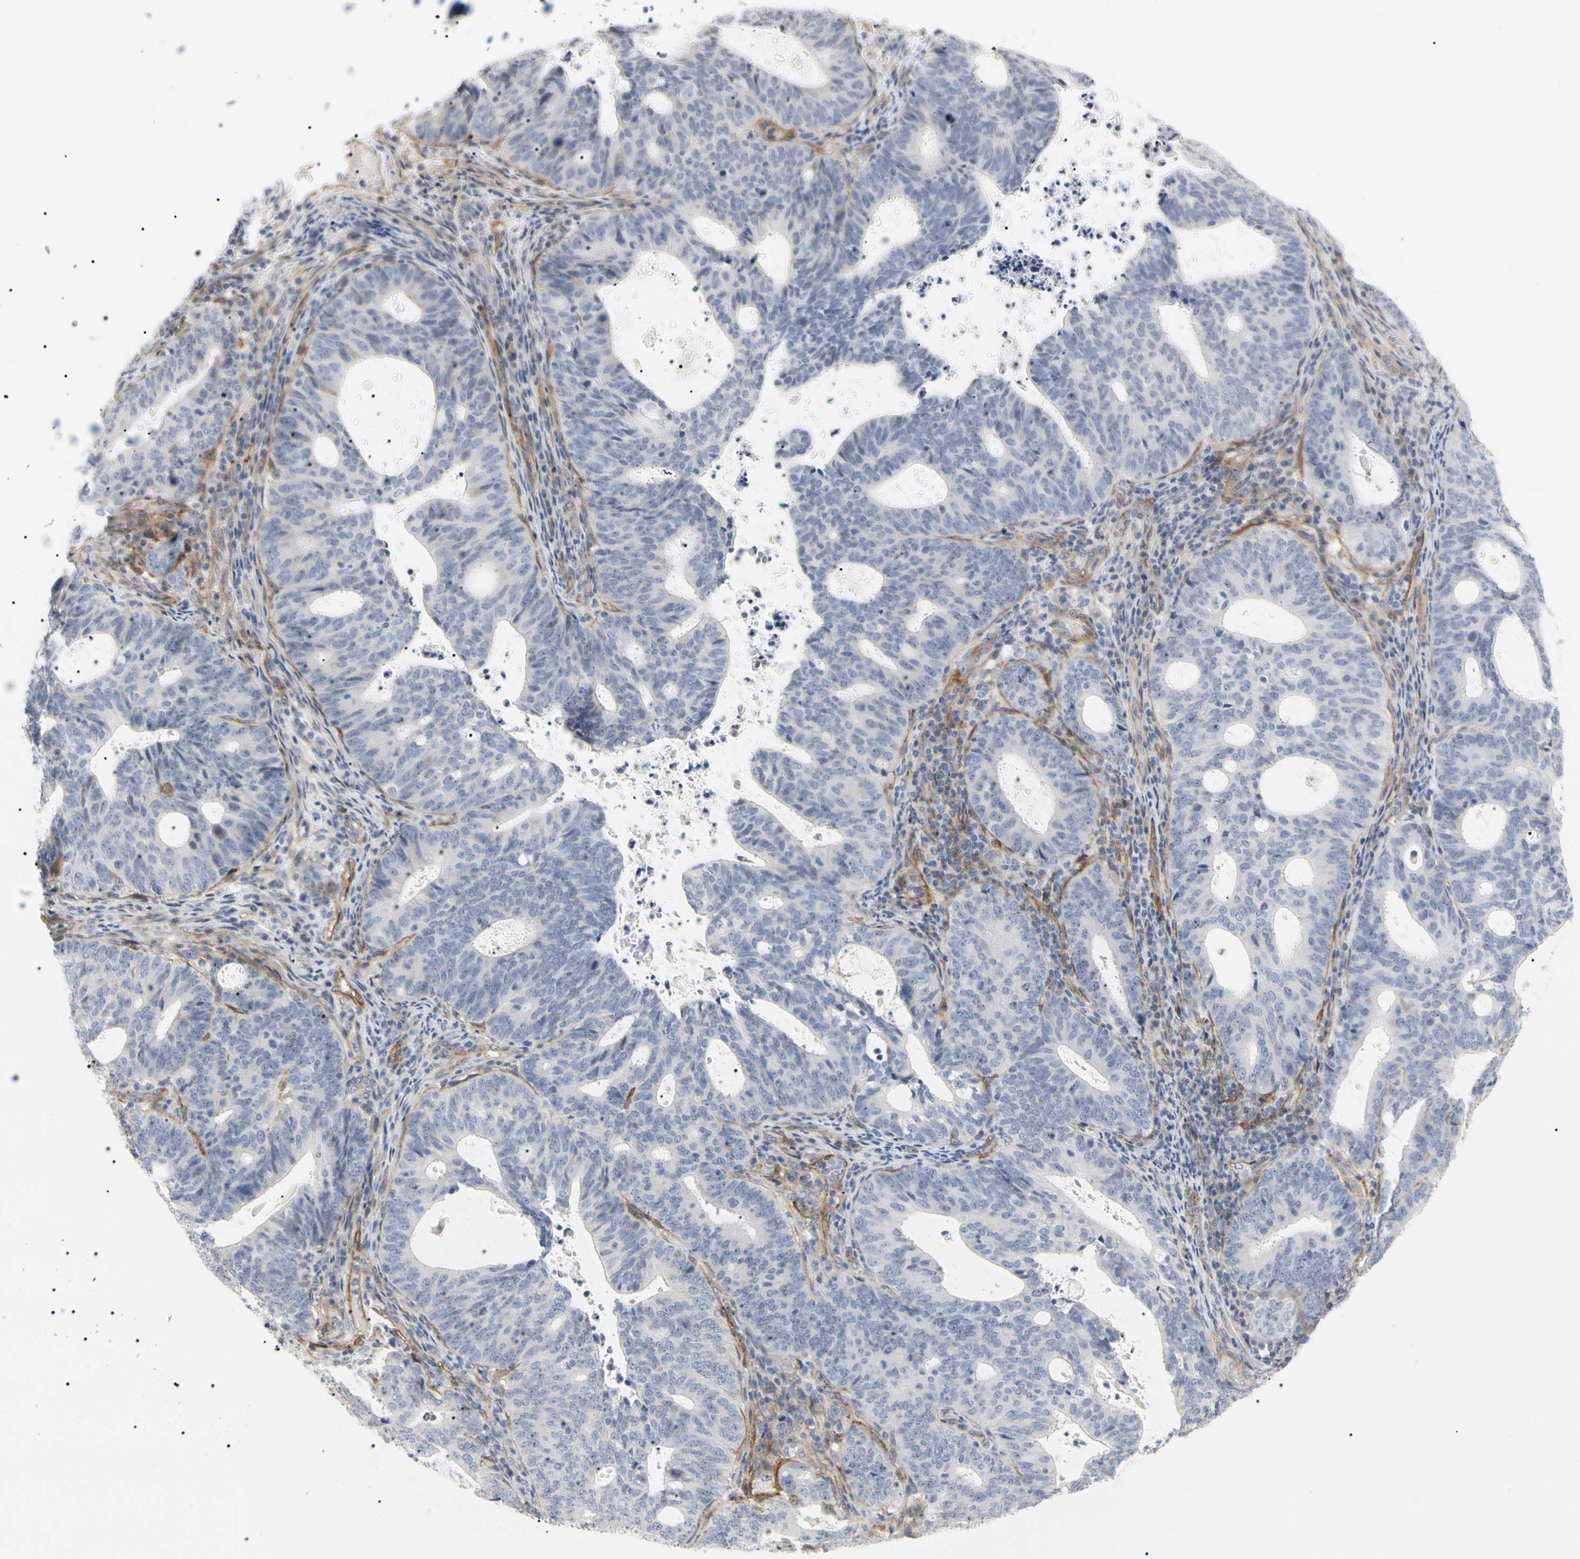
{"staining": {"intensity": "negative", "quantity": "none", "location": "none"}, "tissue": "endometrial cancer", "cell_type": "Tumor cells", "image_type": "cancer", "snomed": [{"axis": "morphology", "description": "Adenocarcinoma, NOS"}, {"axis": "topography", "description": "Uterus"}], "caption": "Adenocarcinoma (endometrial) stained for a protein using IHC reveals no positivity tumor cells.", "gene": "GGT5", "patient": {"sex": "female", "age": 83}}